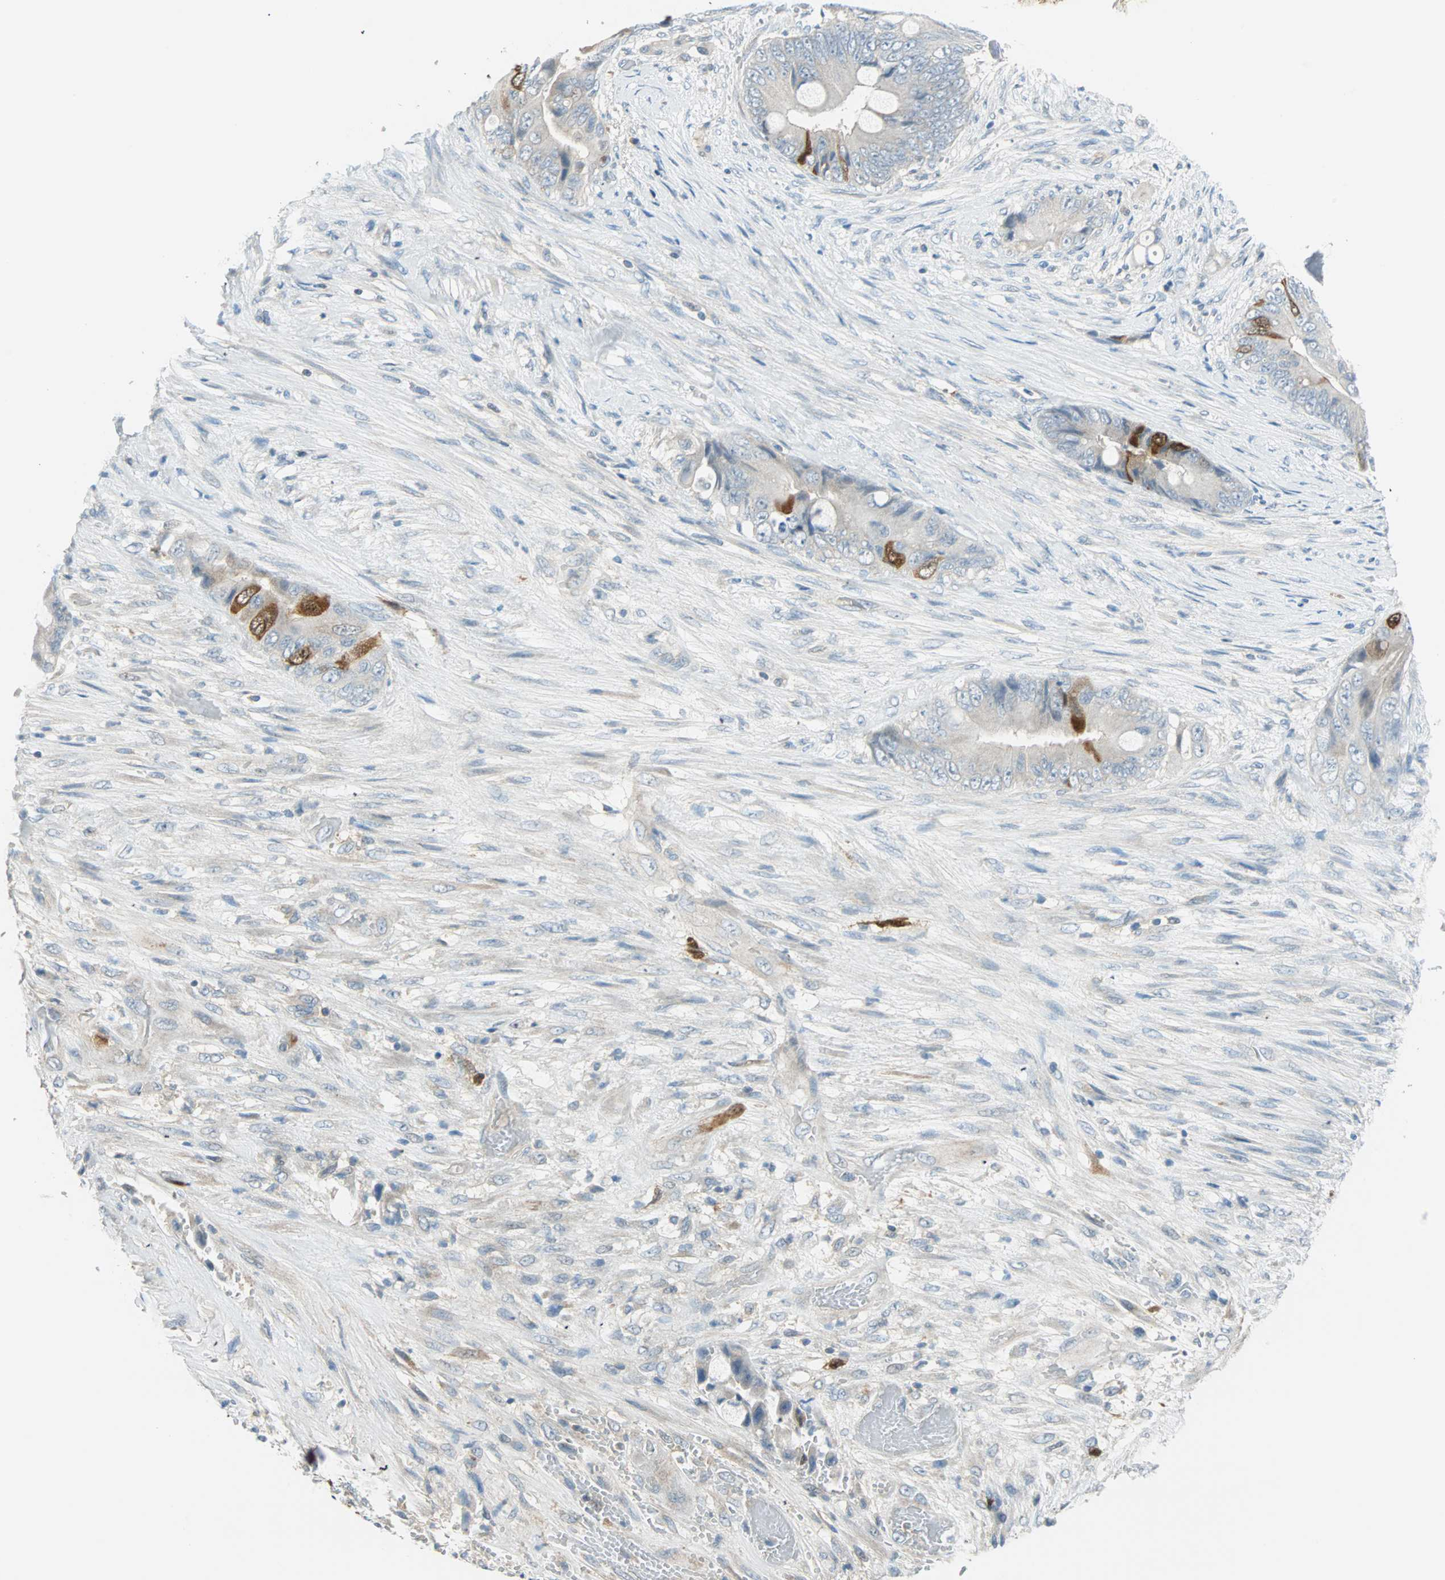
{"staining": {"intensity": "moderate", "quantity": "<25%", "location": "cytoplasmic/membranous,nuclear"}, "tissue": "colorectal cancer", "cell_type": "Tumor cells", "image_type": "cancer", "snomed": [{"axis": "morphology", "description": "Adenocarcinoma, NOS"}, {"axis": "topography", "description": "Rectum"}], "caption": "Protein expression analysis of colorectal cancer (adenocarcinoma) shows moderate cytoplasmic/membranous and nuclear positivity in about <25% of tumor cells.", "gene": "PTTG1", "patient": {"sex": "female", "age": 77}}